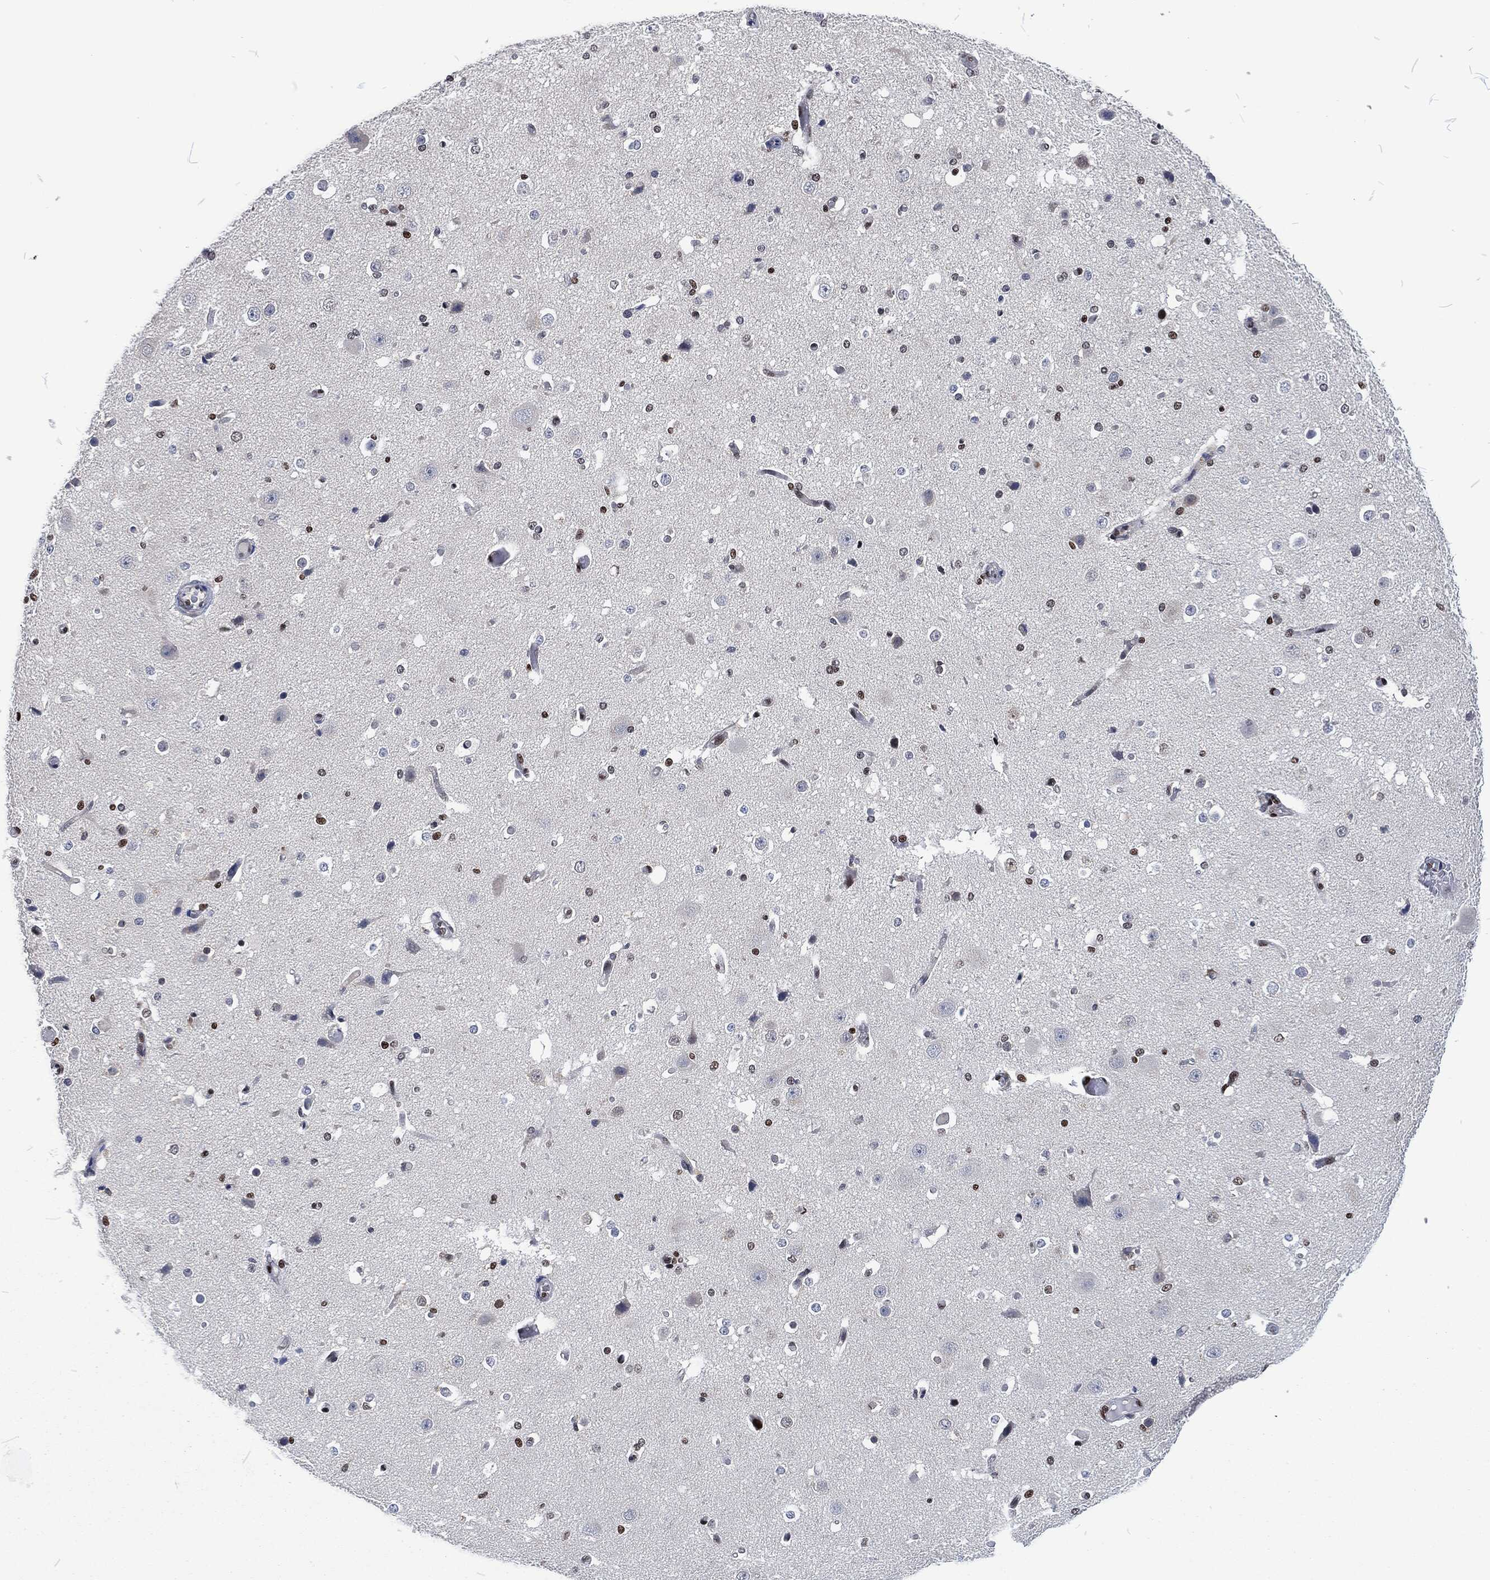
{"staining": {"intensity": "negative", "quantity": "none", "location": "none"}, "tissue": "cerebral cortex", "cell_type": "Endothelial cells", "image_type": "normal", "snomed": [{"axis": "morphology", "description": "Normal tissue, NOS"}, {"axis": "morphology", "description": "Inflammation, NOS"}, {"axis": "topography", "description": "Cerebral cortex"}], "caption": "Immunohistochemistry (IHC) of normal cerebral cortex shows no staining in endothelial cells.", "gene": "DCPS", "patient": {"sex": "male", "age": 6}}